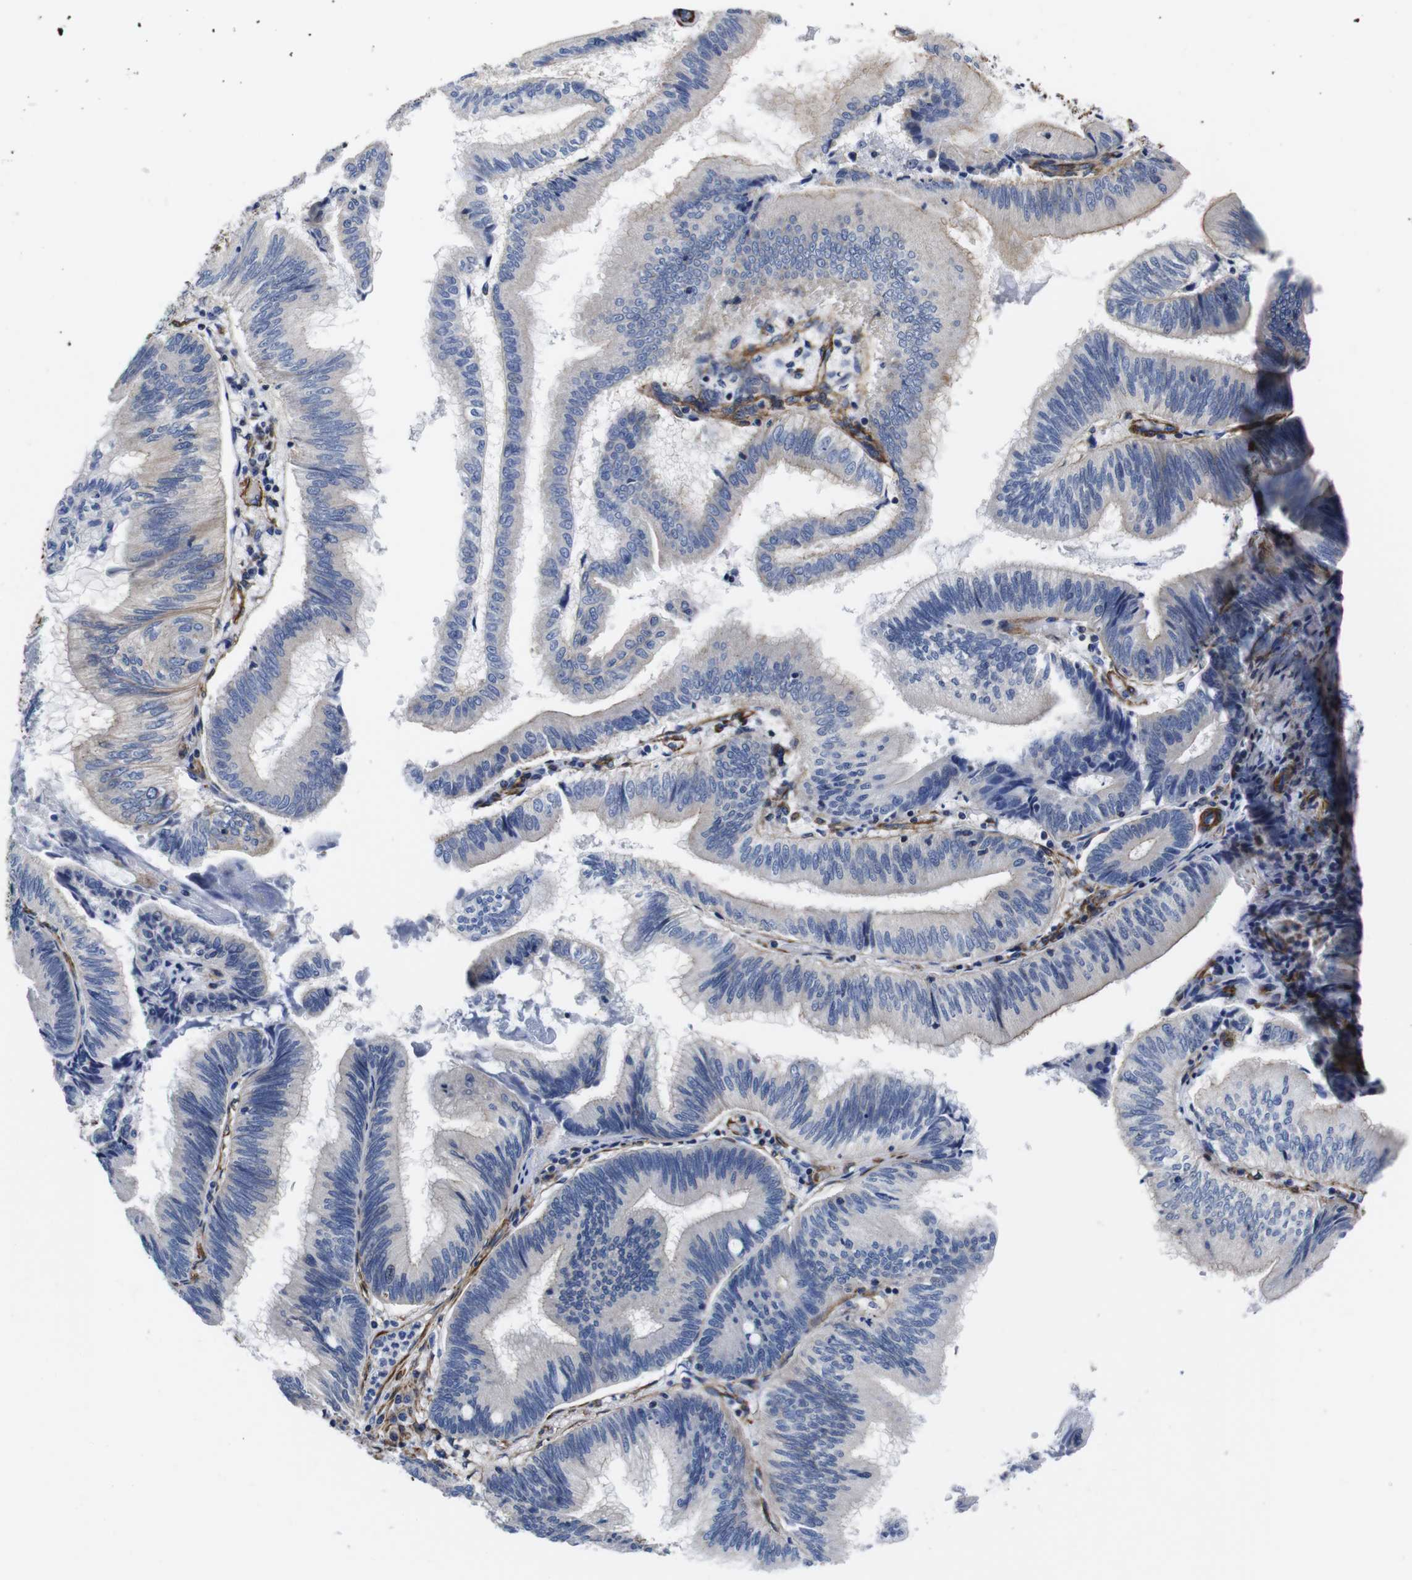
{"staining": {"intensity": "negative", "quantity": "none", "location": "none"}, "tissue": "pancreatic cancer", "cell_type": "Tumor cells", "image_type": "cancer", "snomed": [{"axis": "morphology", "description": "Adenocarcinoma, NOS"}, {"axis": "topography", "description": "Pancreas"}], "caption": "An immunohistochemistry micrograph of pancreatic cancer (adenocarcinoma) is shown. There is no staining in tumor cells of pancreatic cancer (adenocarcinoma). (DAB immunohistochemistry visualized using brightfield microscopy, high magnification).", "gene": "WNT10A", "patient": {"sex": "male", "age": 82}}